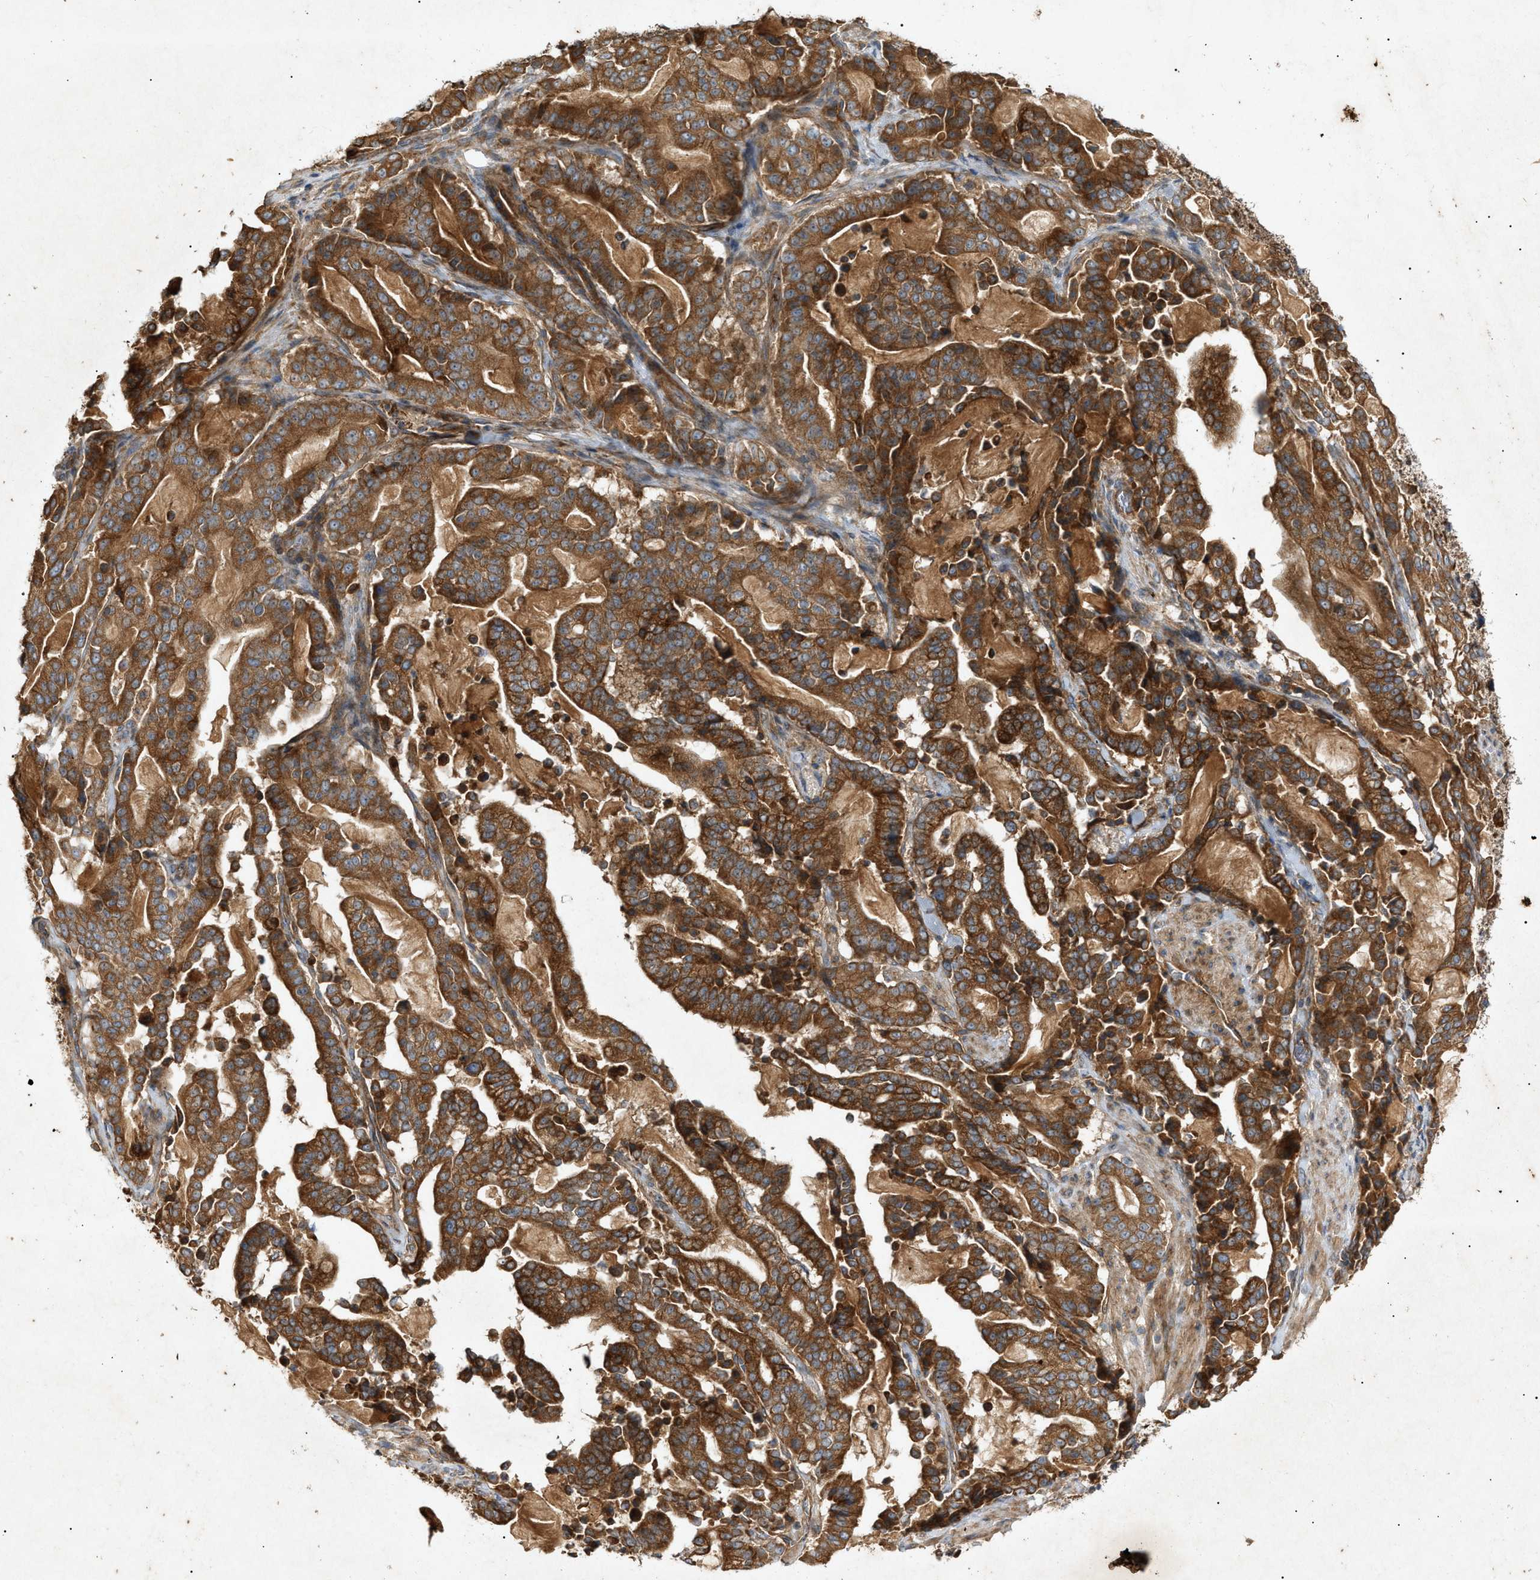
{"staining": {"intensity": "strong", "quantity": ">75%", "location": "cytoplasmic/membranous"}, "tissue": "pancreatic cancer", "cell_type": "Tumor cells", "image_type": "cancer", "snomed": [{"axis": "morphology", "description": "Adenocarcinoma, NOS"}, {"axis": "topography", "description": "Pancreas"}], "caption": "Pancreatic adenocarcinoma stained with DAB (3,3'-diaminobenzidine) immunohistochemistry (IHC) shows high levels of strong cytoplasmic/membranous staining in about >75% of tumor cells. (Stains: DAB (3,3'-diaminobenzidine) in brown, nuclei in blue, Microscopy: brightfield microscopy at high magnification).", "gene": "MTCH1", "patient": {"sex": "male", "age": 63}}